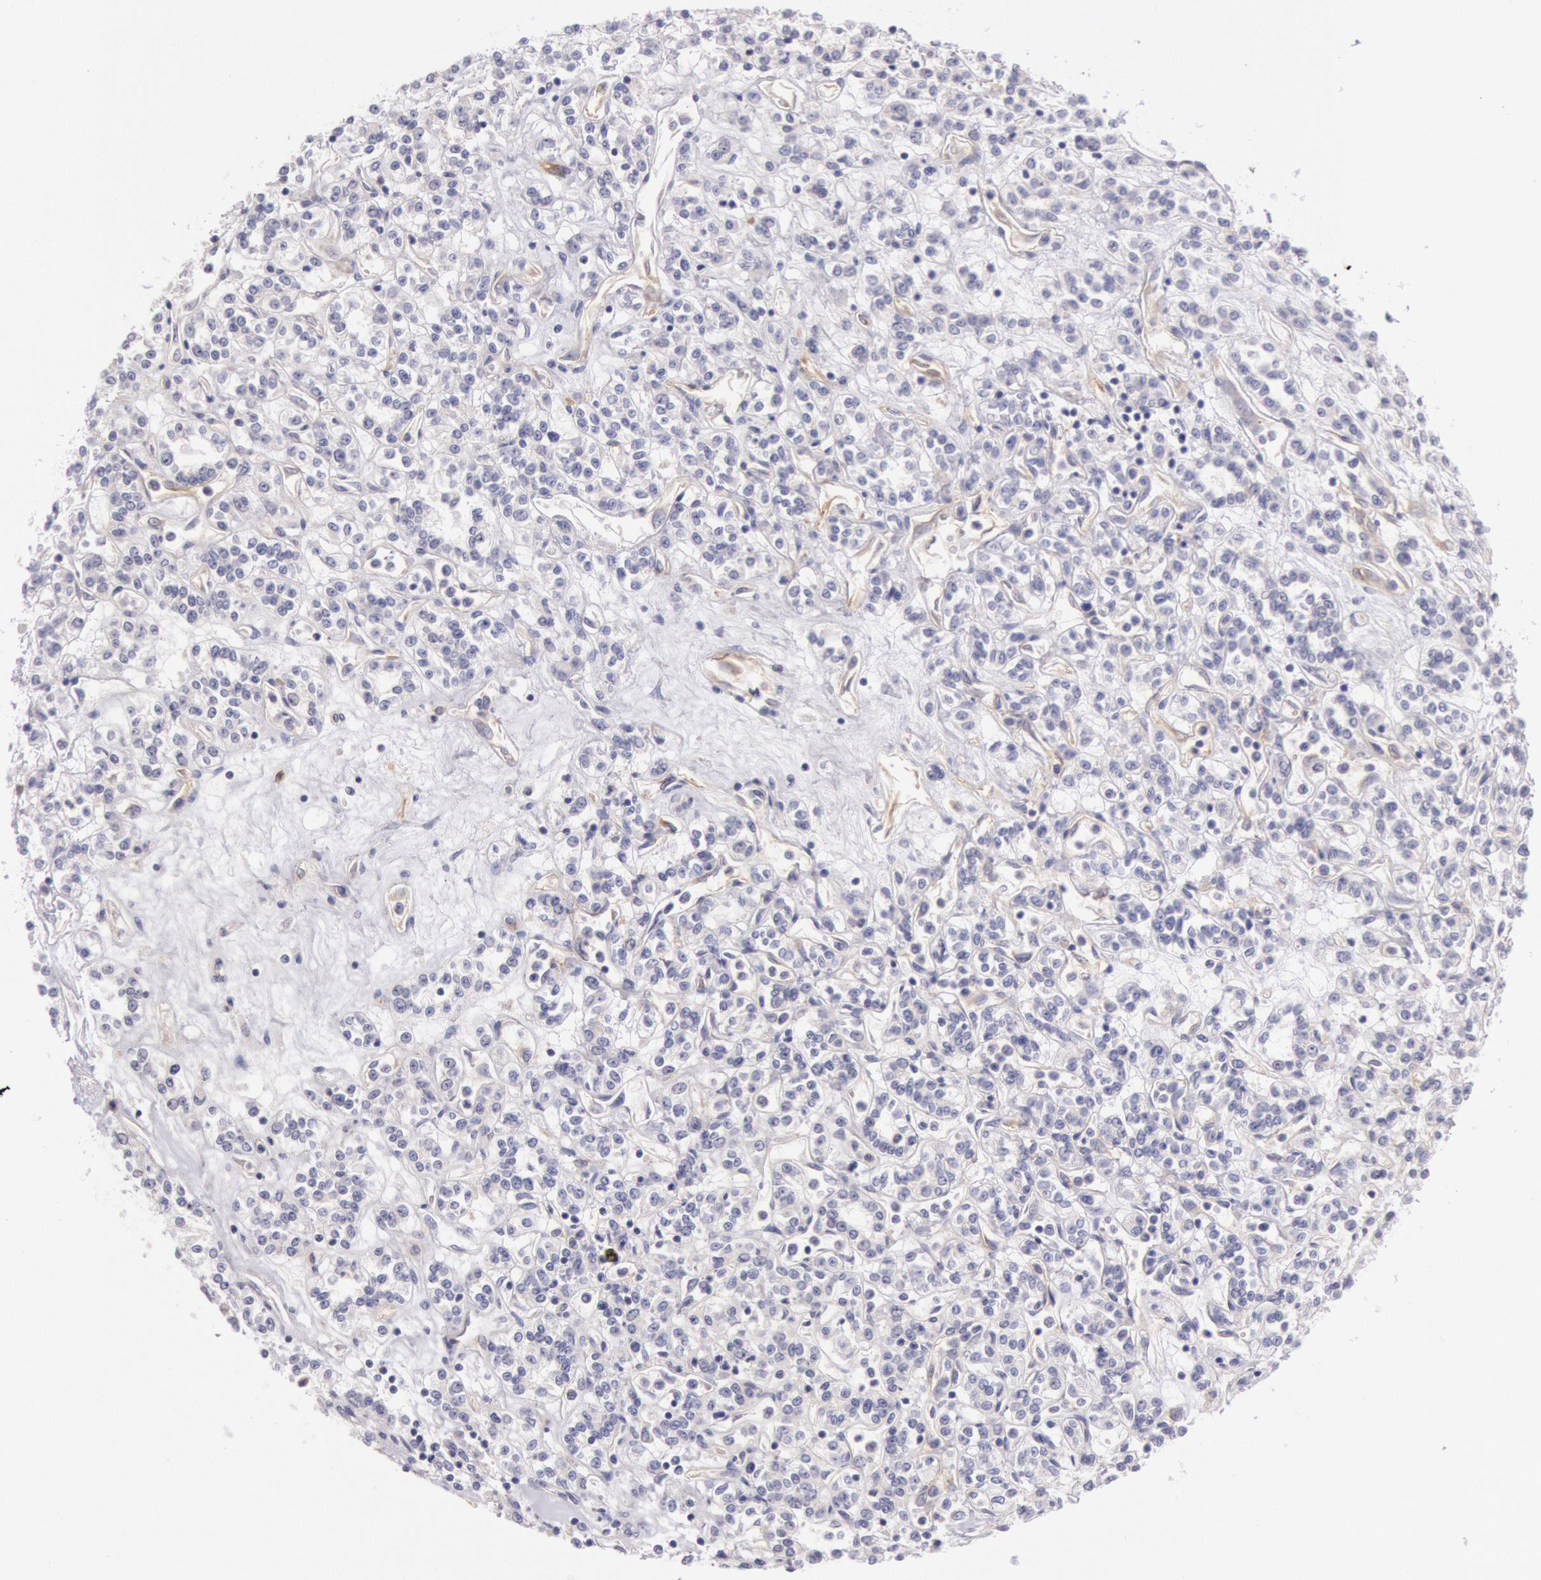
{"staining": {"intensity": "negative", "quantity": "none", "location": "none"}, "tissue": "renal cancer", "cell_type": "Tumor cells", "image_type": "cancer", "snomed": [{"axis": "morphology", "description": "Adenocarcinoma, NOS"}, {"axis": "topography", "description": "Kidney"}], "caption": "Immunohistochemical staining of adenocarcinoma (renal) shows no significant positivity in tumor cells.", "gene": "MYO5A", "patient": {"sex": "female", "age": 76}}